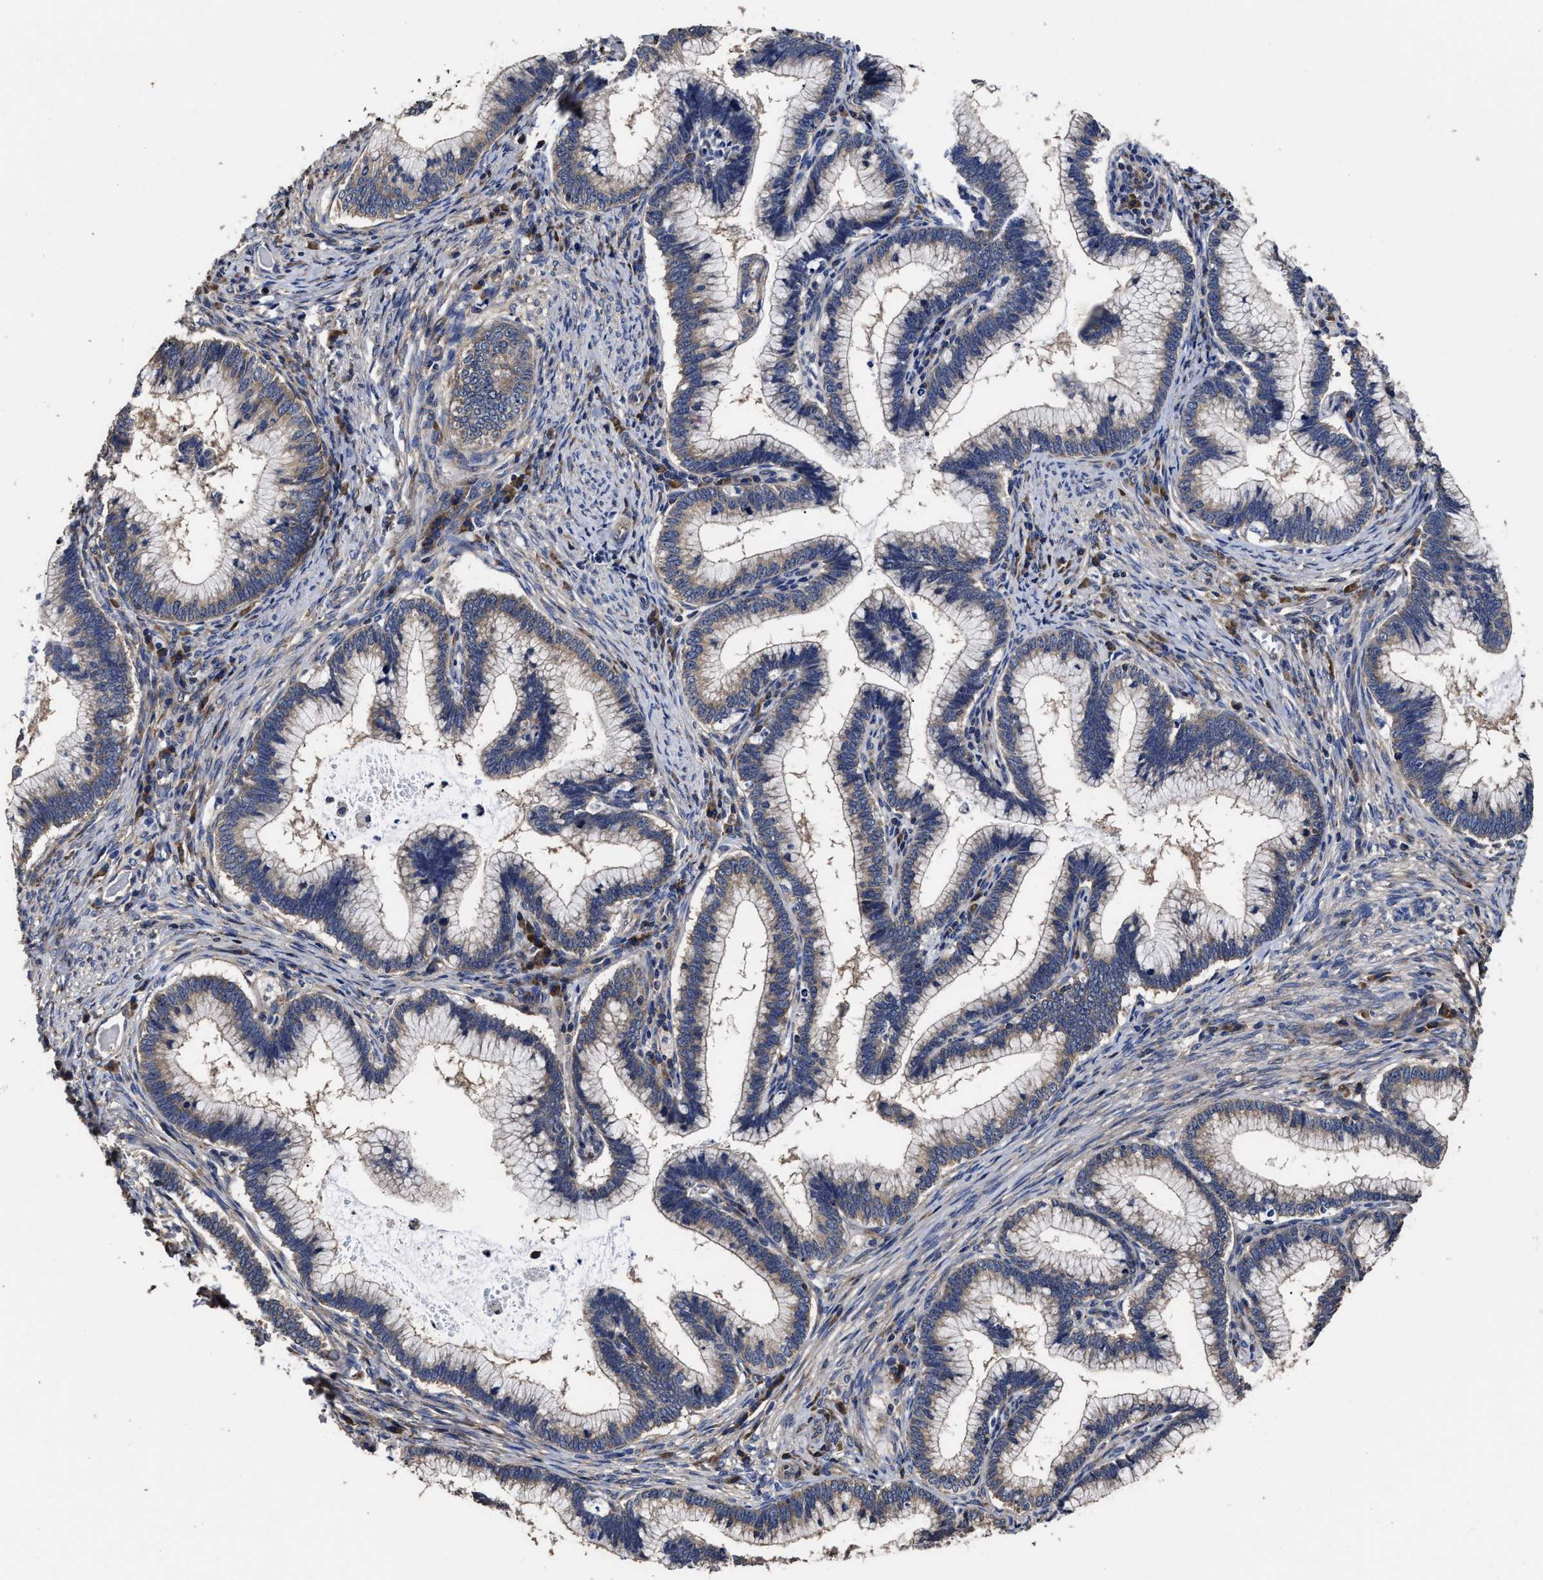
{"staining": {"intensity": "weak", "quantity": "<25%", "location": "cytoplasmic/membranous"}, "tissue": "cervical cancer", "cell_type": "Tumor cells", "image_type": "cancer", "snomed": [{"axis": "morphology", "description": "Adenocarcinoma, NOS"}, {"axis": "topography", "description": "Cervix"}], "caption": "IHC histopathology image of neoplastic tissue: human cervical adenocarcinoma stained with DAB reveals no significant protein staining in tumor cells. (DAB (3,3'-diaminobenzidine) IHC with hematoxylin counter stain).", "gene": "AVEN", "patient": {"sex": "female", "age": 36}}